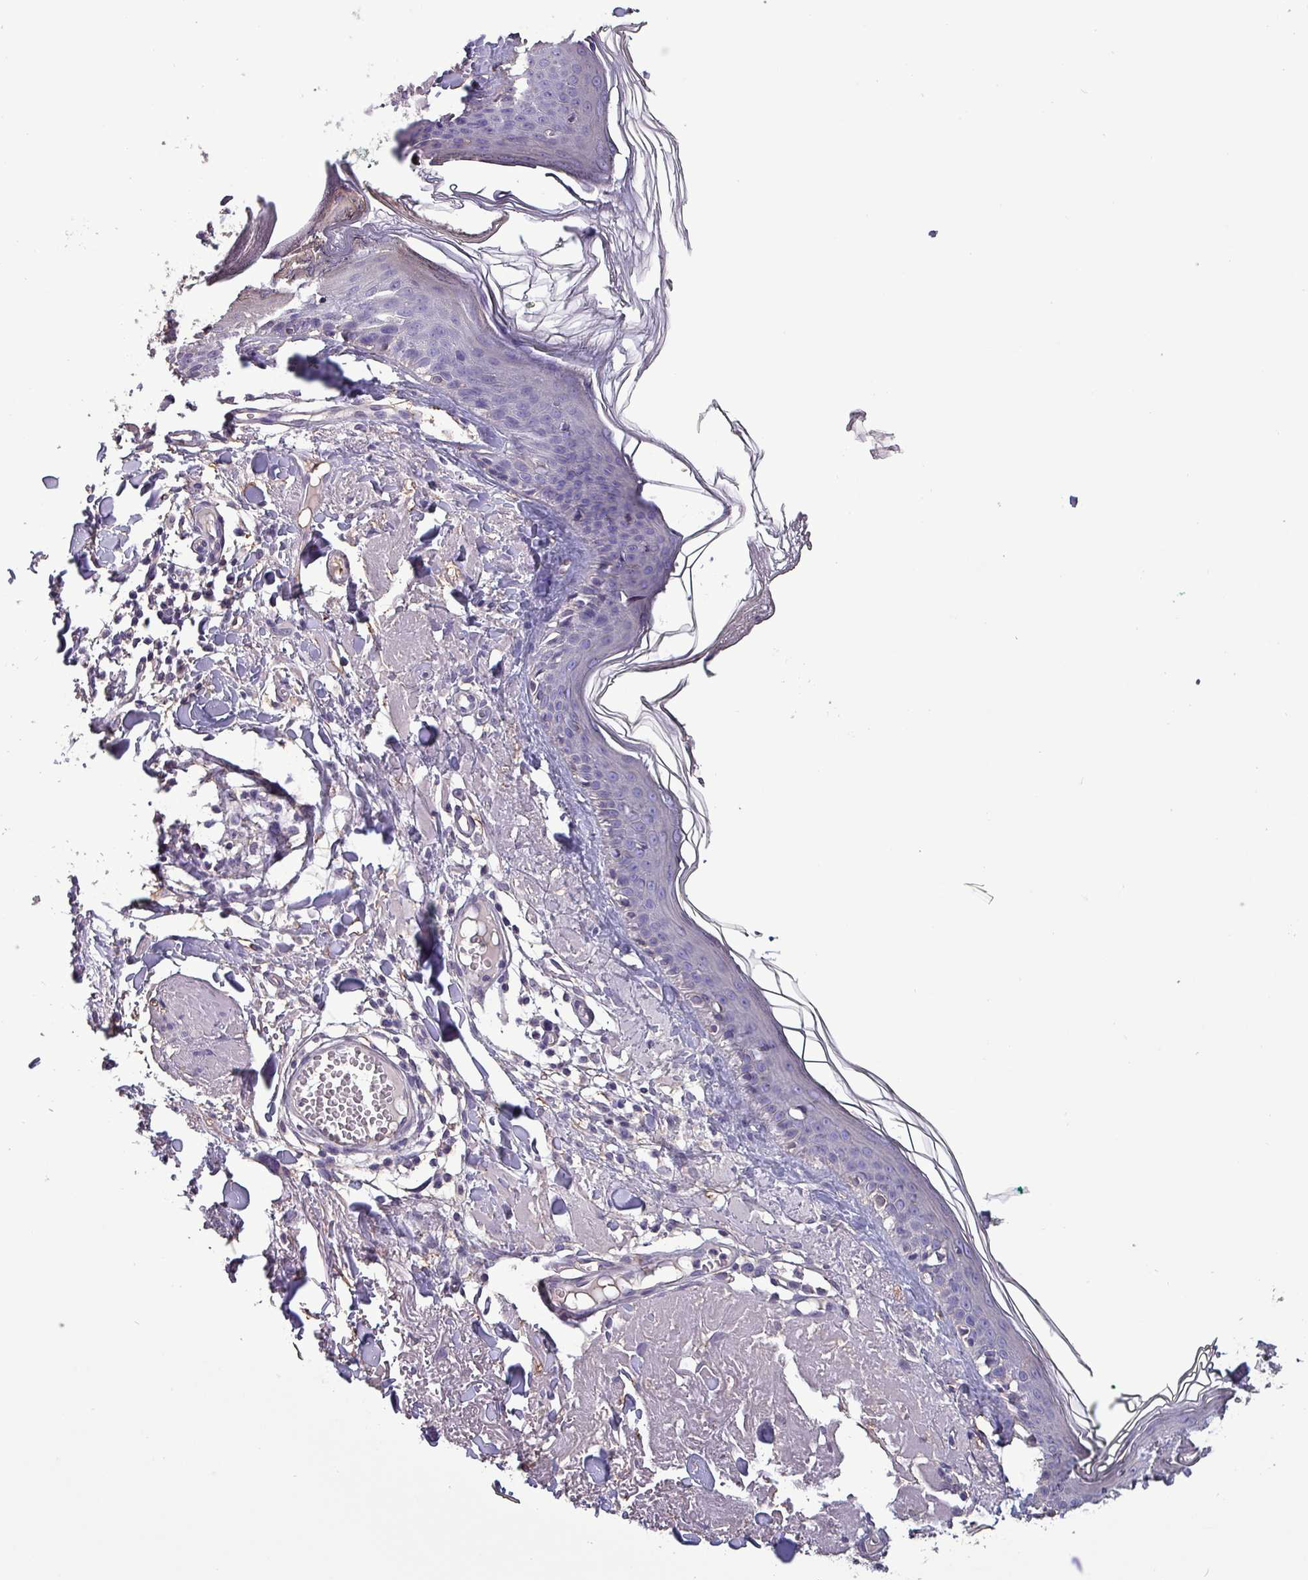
{"staining": {"intensity": "negative", "quantity": "none", "location": "none"}, "tissue": "skin", "cell_type": "Fibroblasts", "image_type": "normal", "snomed": [{"axis": "morphology", "description": "Normal tissue, NOS"}, {"axis": "morphology", "description": "Malignant melanoma, NOS"}, {"axis": "topography", "description": "Skin"}], "caption": "Fibroblasts are negative for brown protein staining in unremarkable skin. (DAB immunohistochemistry (IHC), high magnification).", "gene": "HTRA4", "patient": {"sex": "male", "age": 80}}